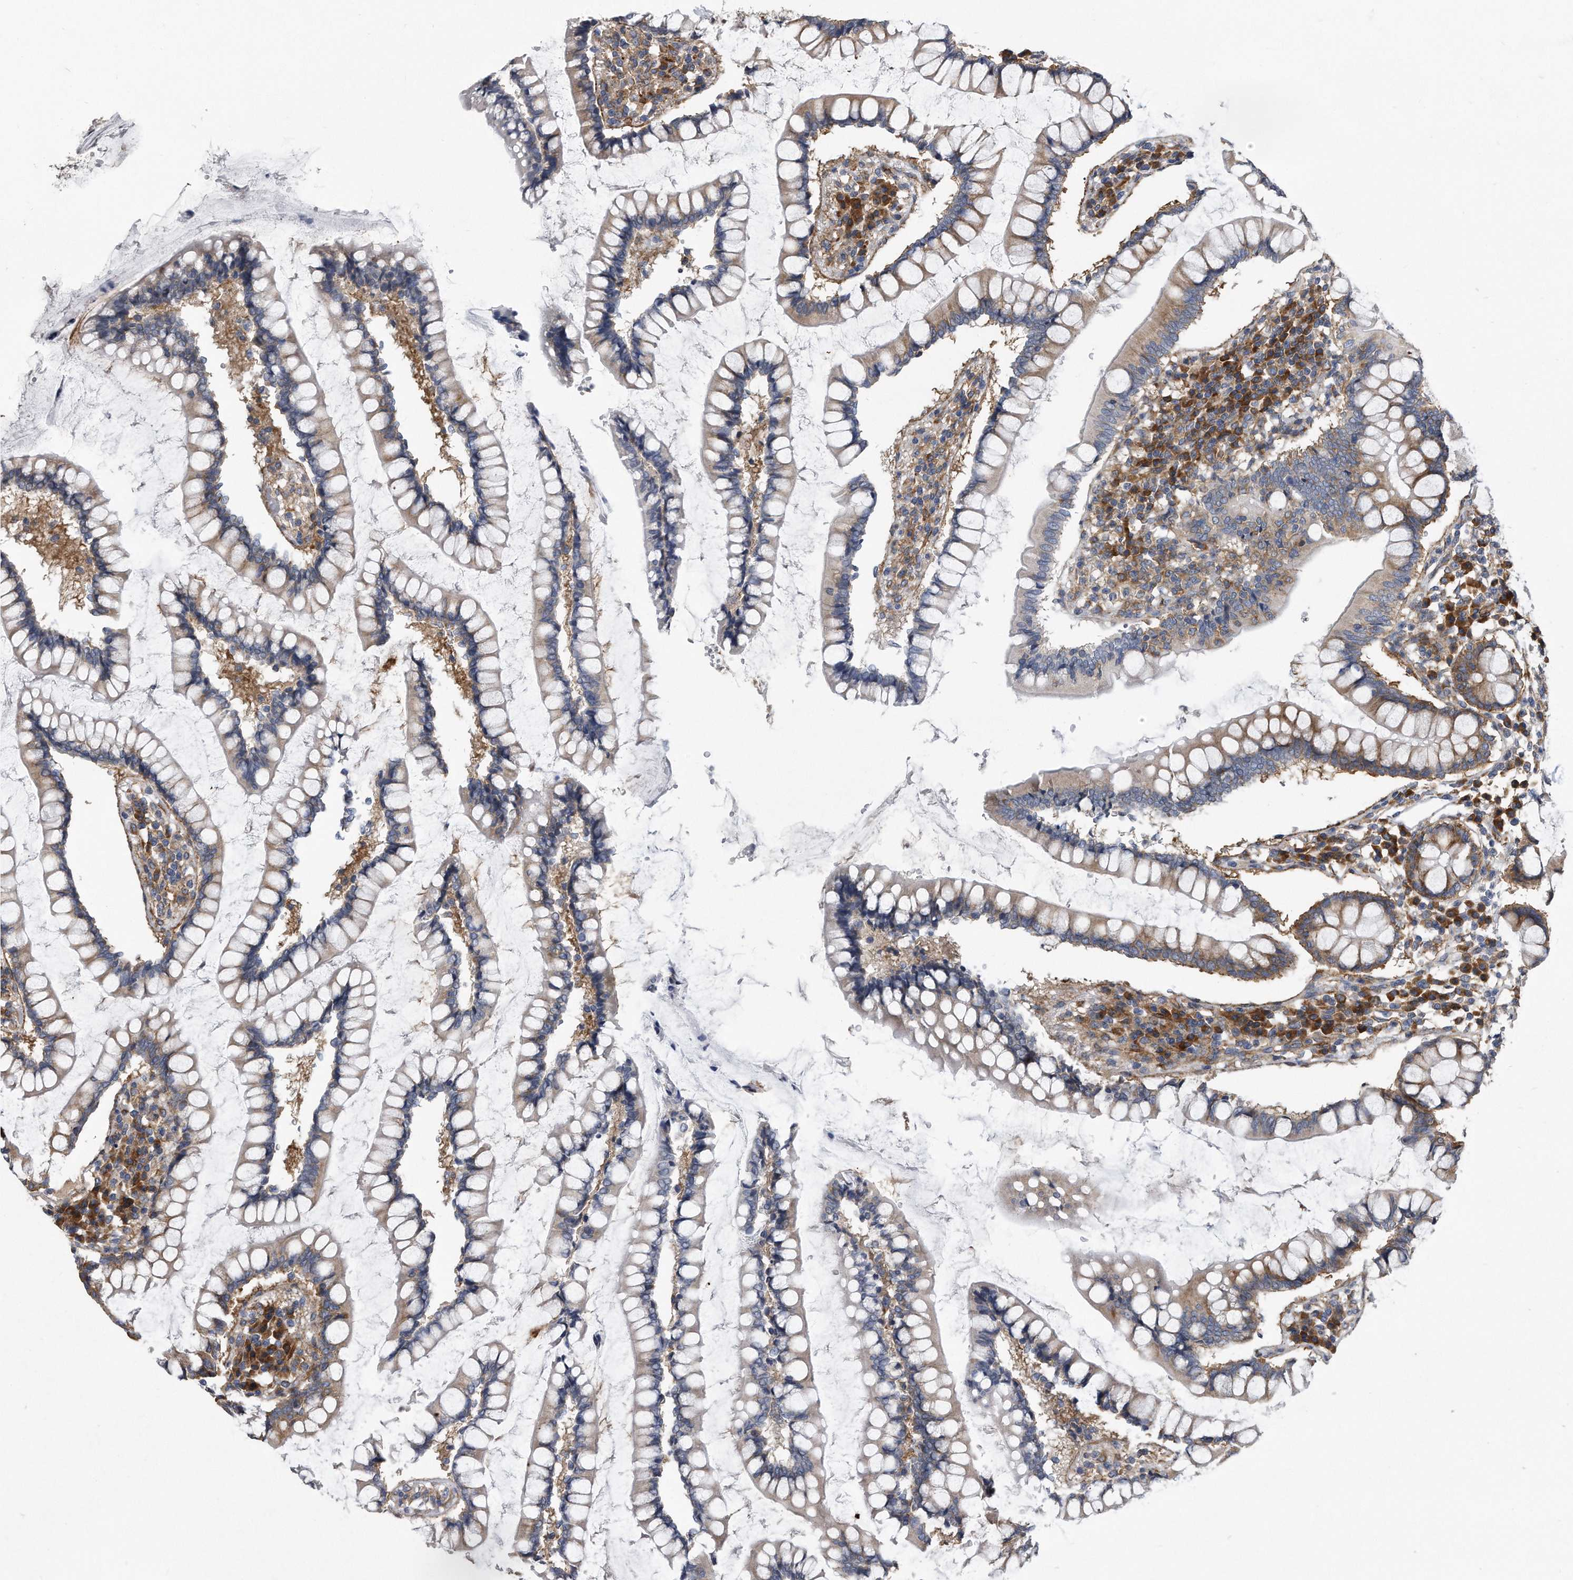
{"staining": {"intensity": "strong", "quantity": ">75%", "location": "cytoplasmic/membranous"}, "tissue": "colon", "cell_type": "Endothelial cells", "image_type": "normal", "snomed": [{"axis": "morphology", "description": "Normal tissue, NOS"}, {"axis": "topography", "description": "Colon"}], "caption": "This micrograph reveals immunohistochemistry staining of unremarkable human colon, with high strong cytoplasmic/membranous positivity in about >75% of endothelial cells.", "gene": "EIF2B4", "patient": {"sex": "female", "age": 79}}